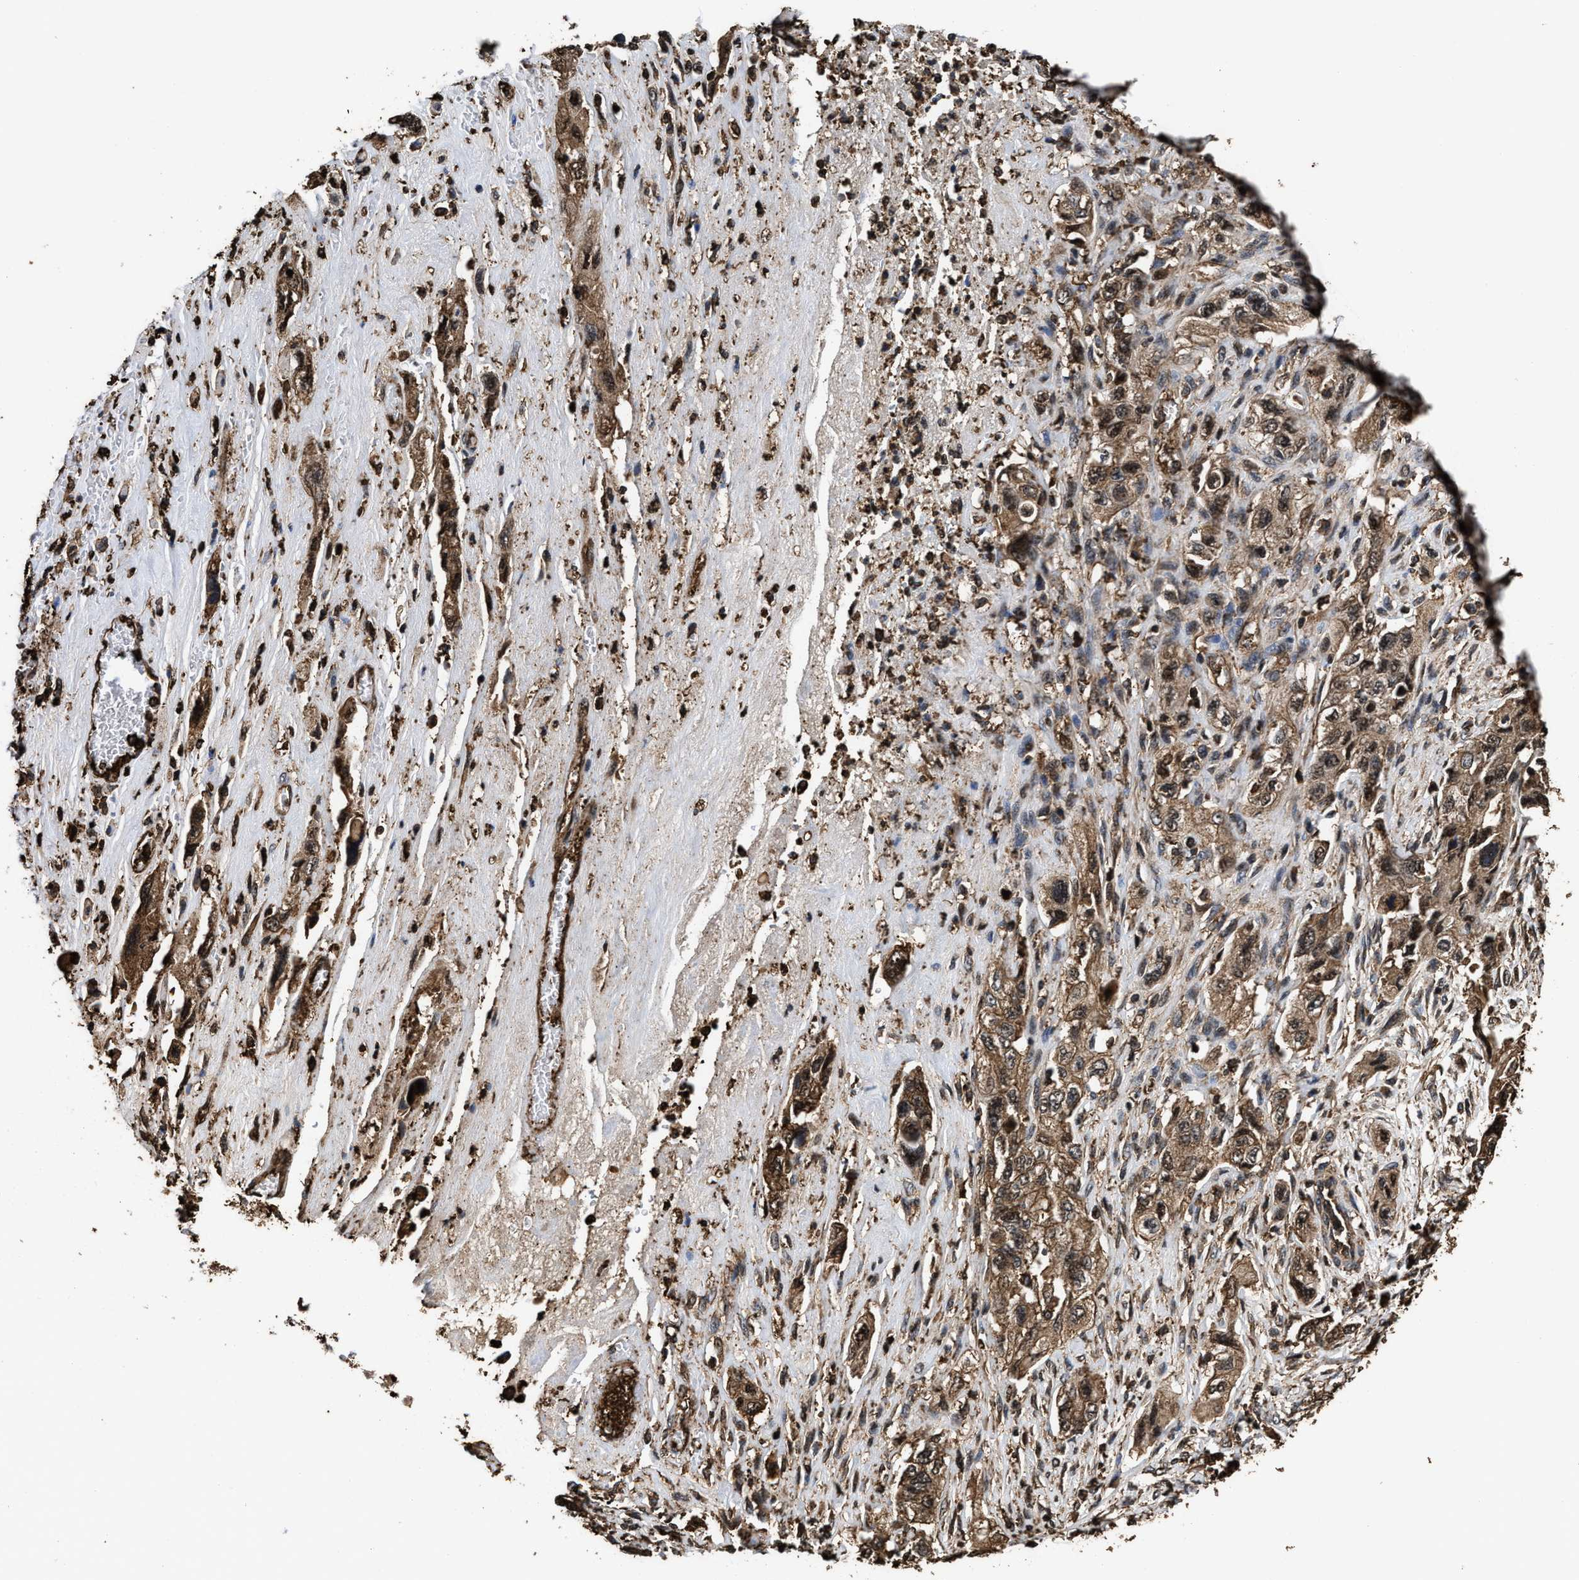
{"staining": {"intensity": "moderate", "quantity": ">75%", "location": "cytoplasmic/membranous"}, "tissue": "pancreatic cancer", "cell_type": "Tumor cells", "image_type": "cancer", "snomed": [{"axis": "morphology", "description": "Adenocarcinoma, NOS"}, {"axis": "topography", "description": "Pancreas"}], "caption": "Protein expression analysis of pancreatic cancer demonstrates moderate cytoplasmic/membranous positivity in about >75% of tumor cells.", "gene": "KBTBD2", "patient": {"sex": "female", "age": 73}}